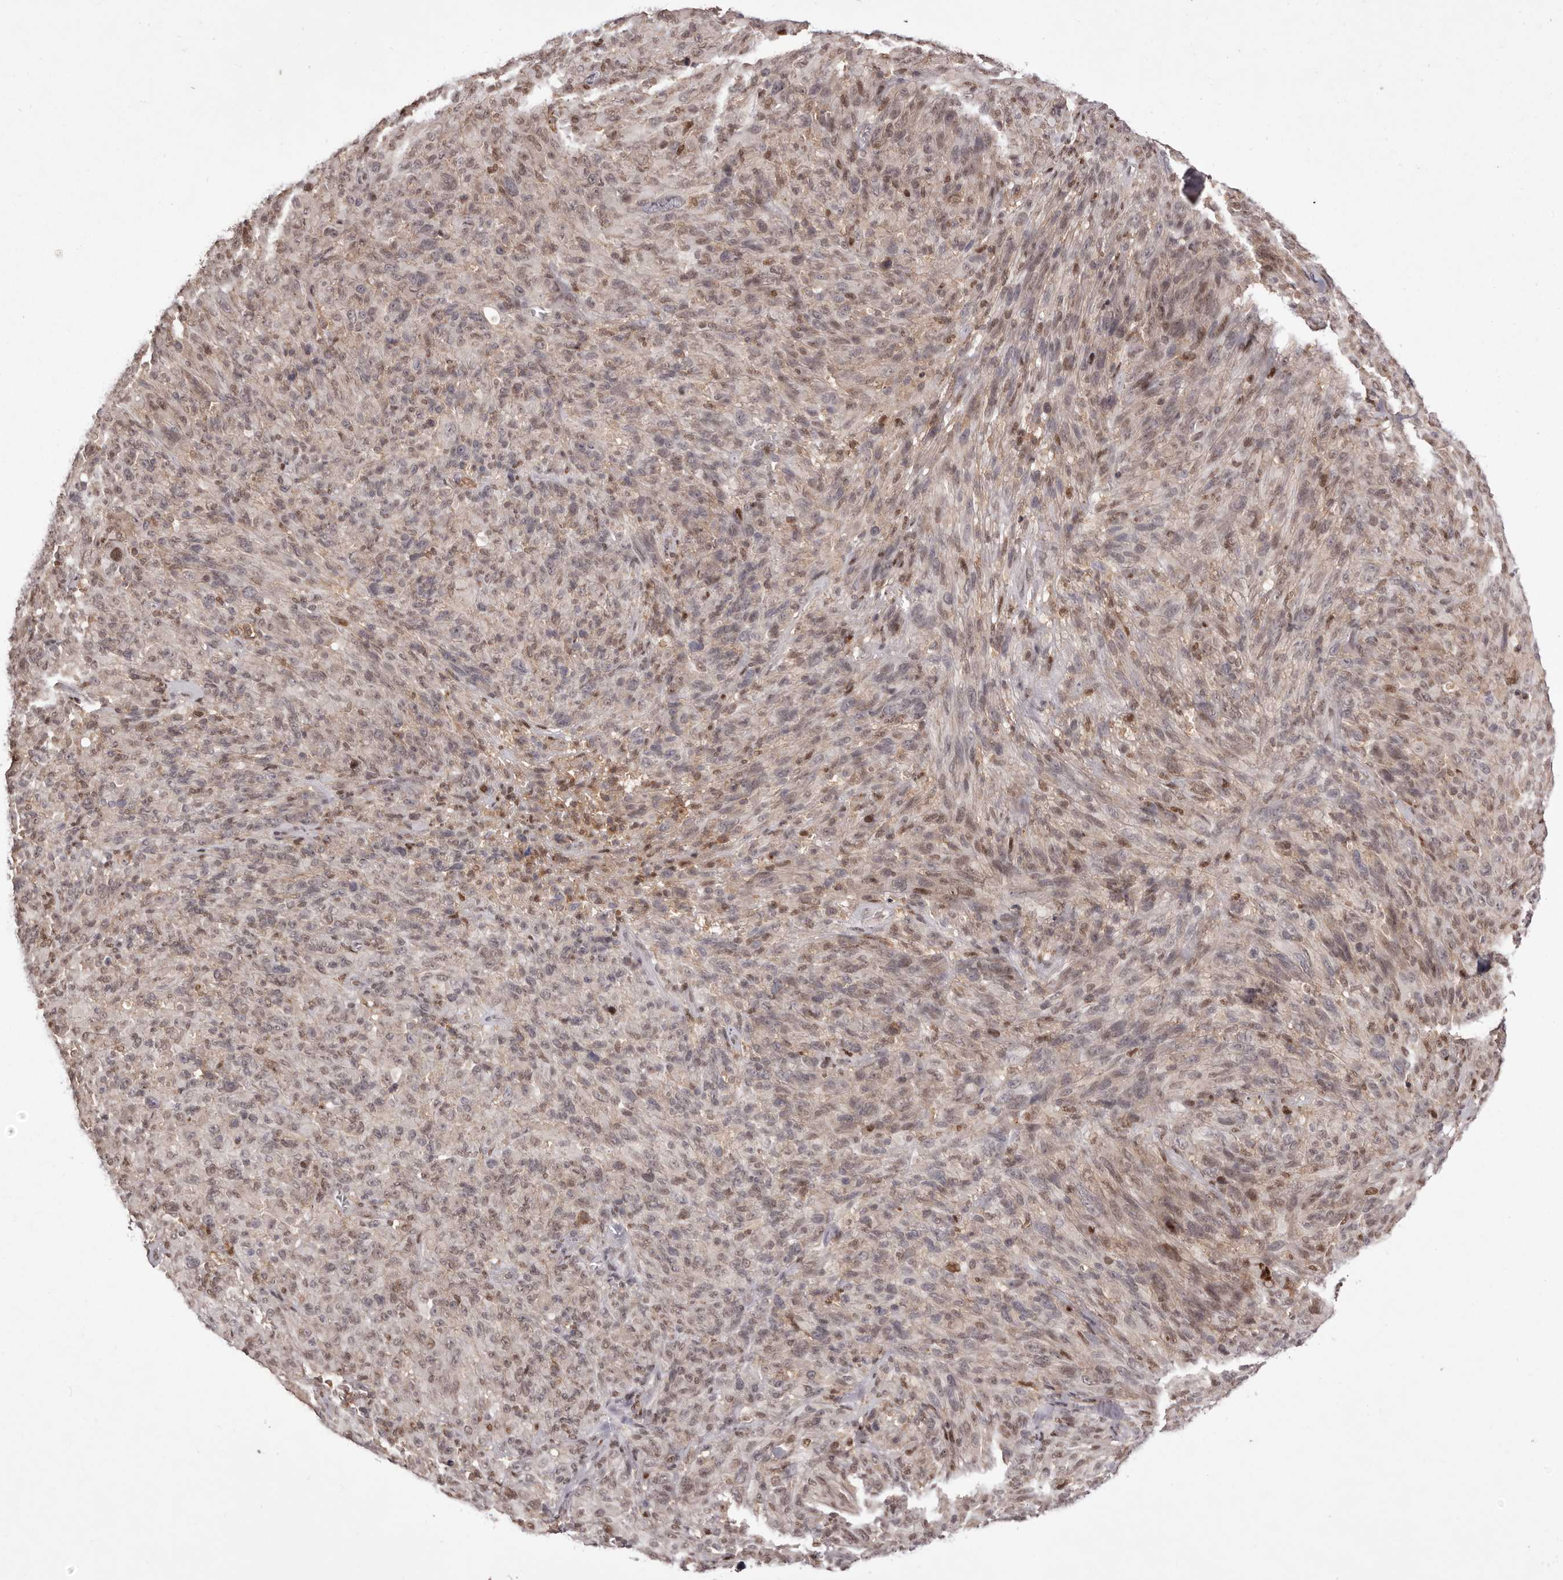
{"staining": {"intensity": "weak", "quantity": ">75%", "location": "nuclear"}, "tissue": "melanoma", "cell_type": "Tumor cells", "image_type": "cancer", "snomed": [{"axis": "morphology", "description": "Malignant melanoma, NOS"}, {"axis": "topography", "description": "Skin of head"}], "caption": "Malignant melanoma was stained to show a protein in brown. There is low levels of weak nuclear positivity in about >75% of tumor cells. (Stains: DAB in brown, nuclei in blue, Microscopy: brightfield microscopy at high magnification).", "gene": "FBXO5", "patient": {"sex": "male", "age": 96}}